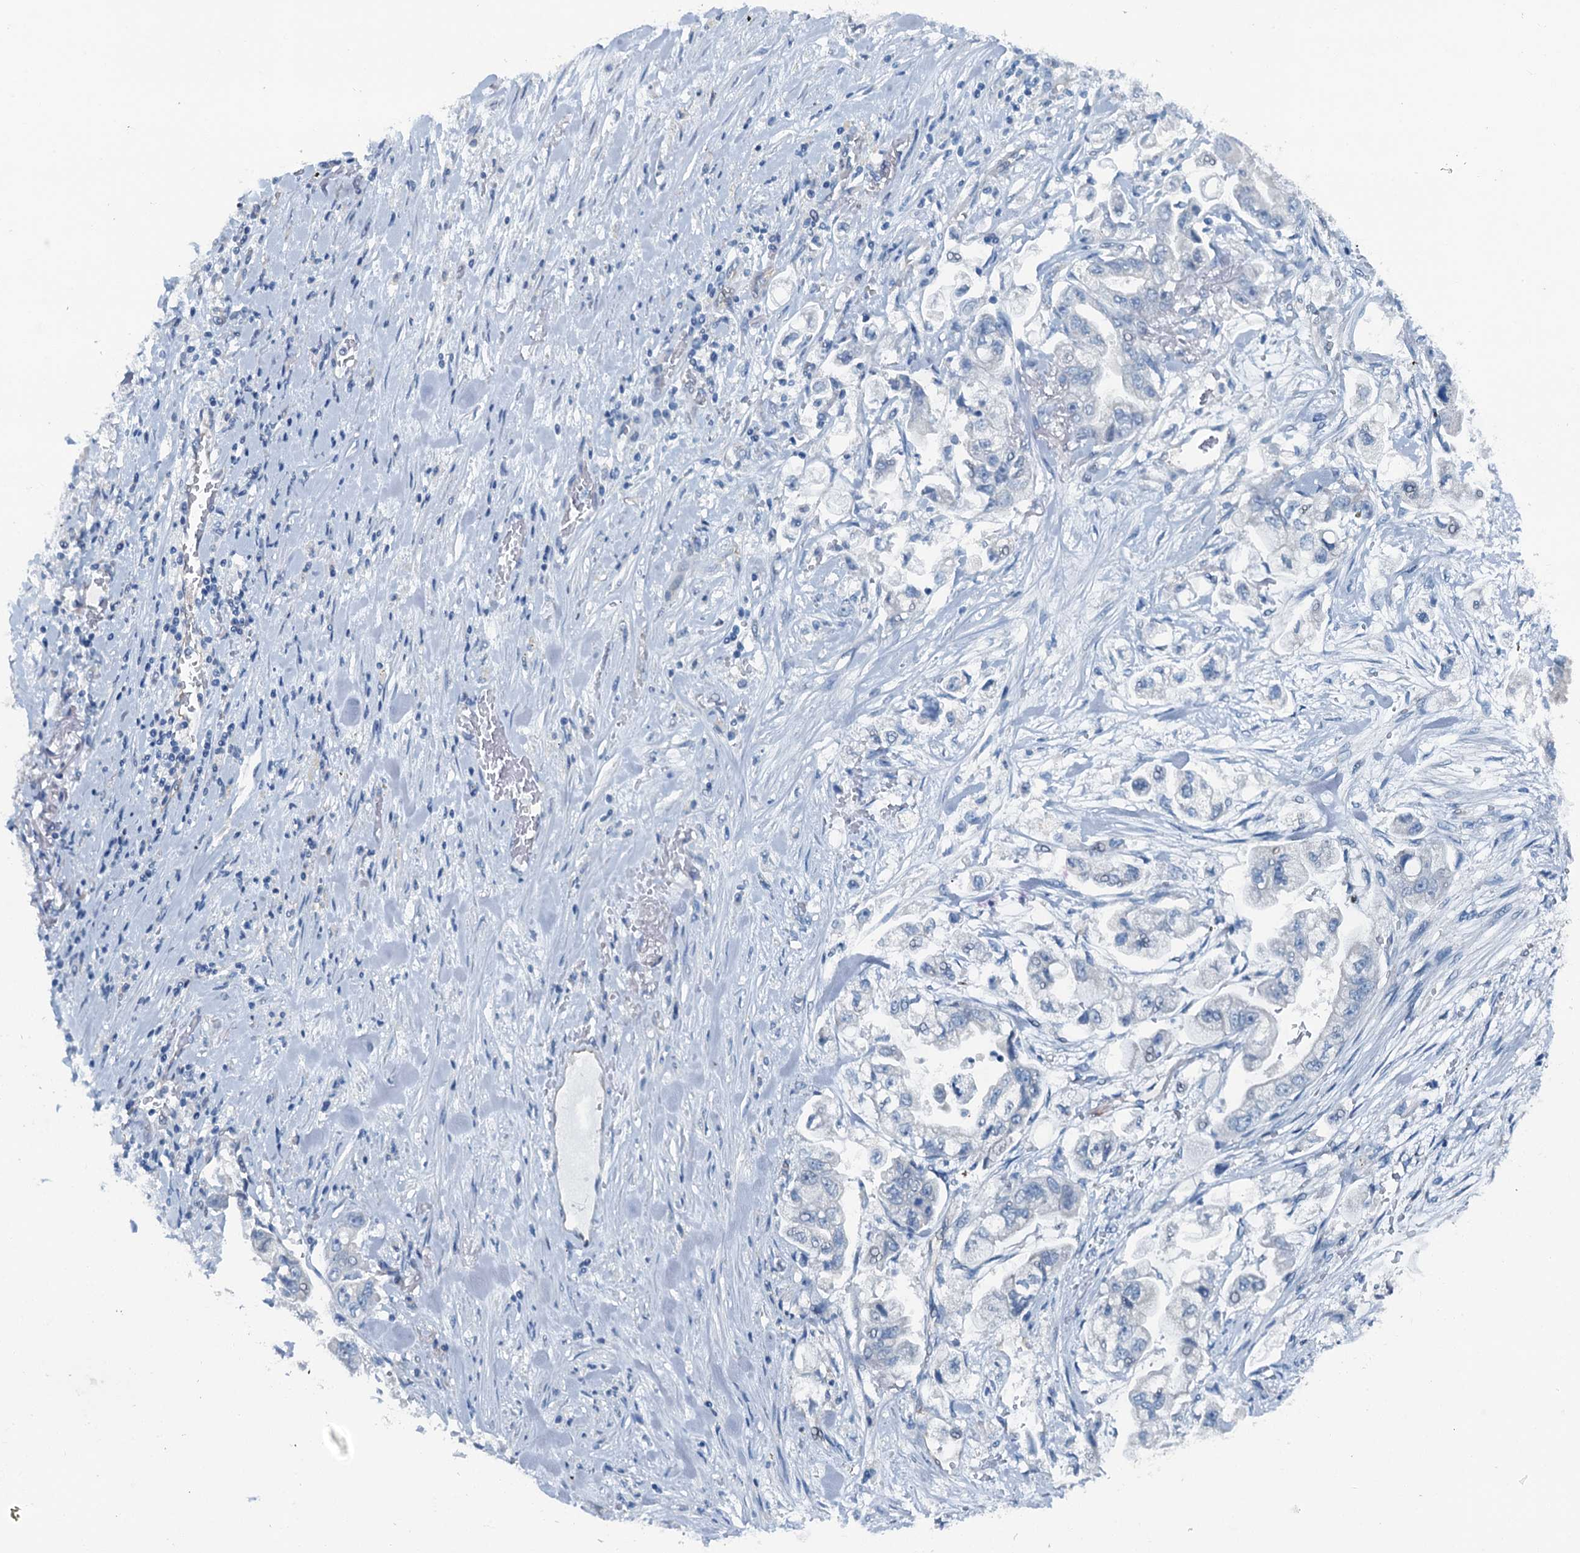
{"staining": {"intensity": "negative", "quantity": "none", "location": "none"}, "tissue": "stomach cancer", "cell_type": "Tumor cells", "image_type": "cancer", "snomed": [{"axis": "morphology", "description": "Adenocarcinoma, NOS"}, {"axis": "topography", "description": "Stomach"}], "caption": "Human stomach cancer (adenocarcinoma) stained for a protein using IHC exhibits no expression in tumor cells.", "gene": "GFOD2", "patient": {"sex": "male", "age": 62}}